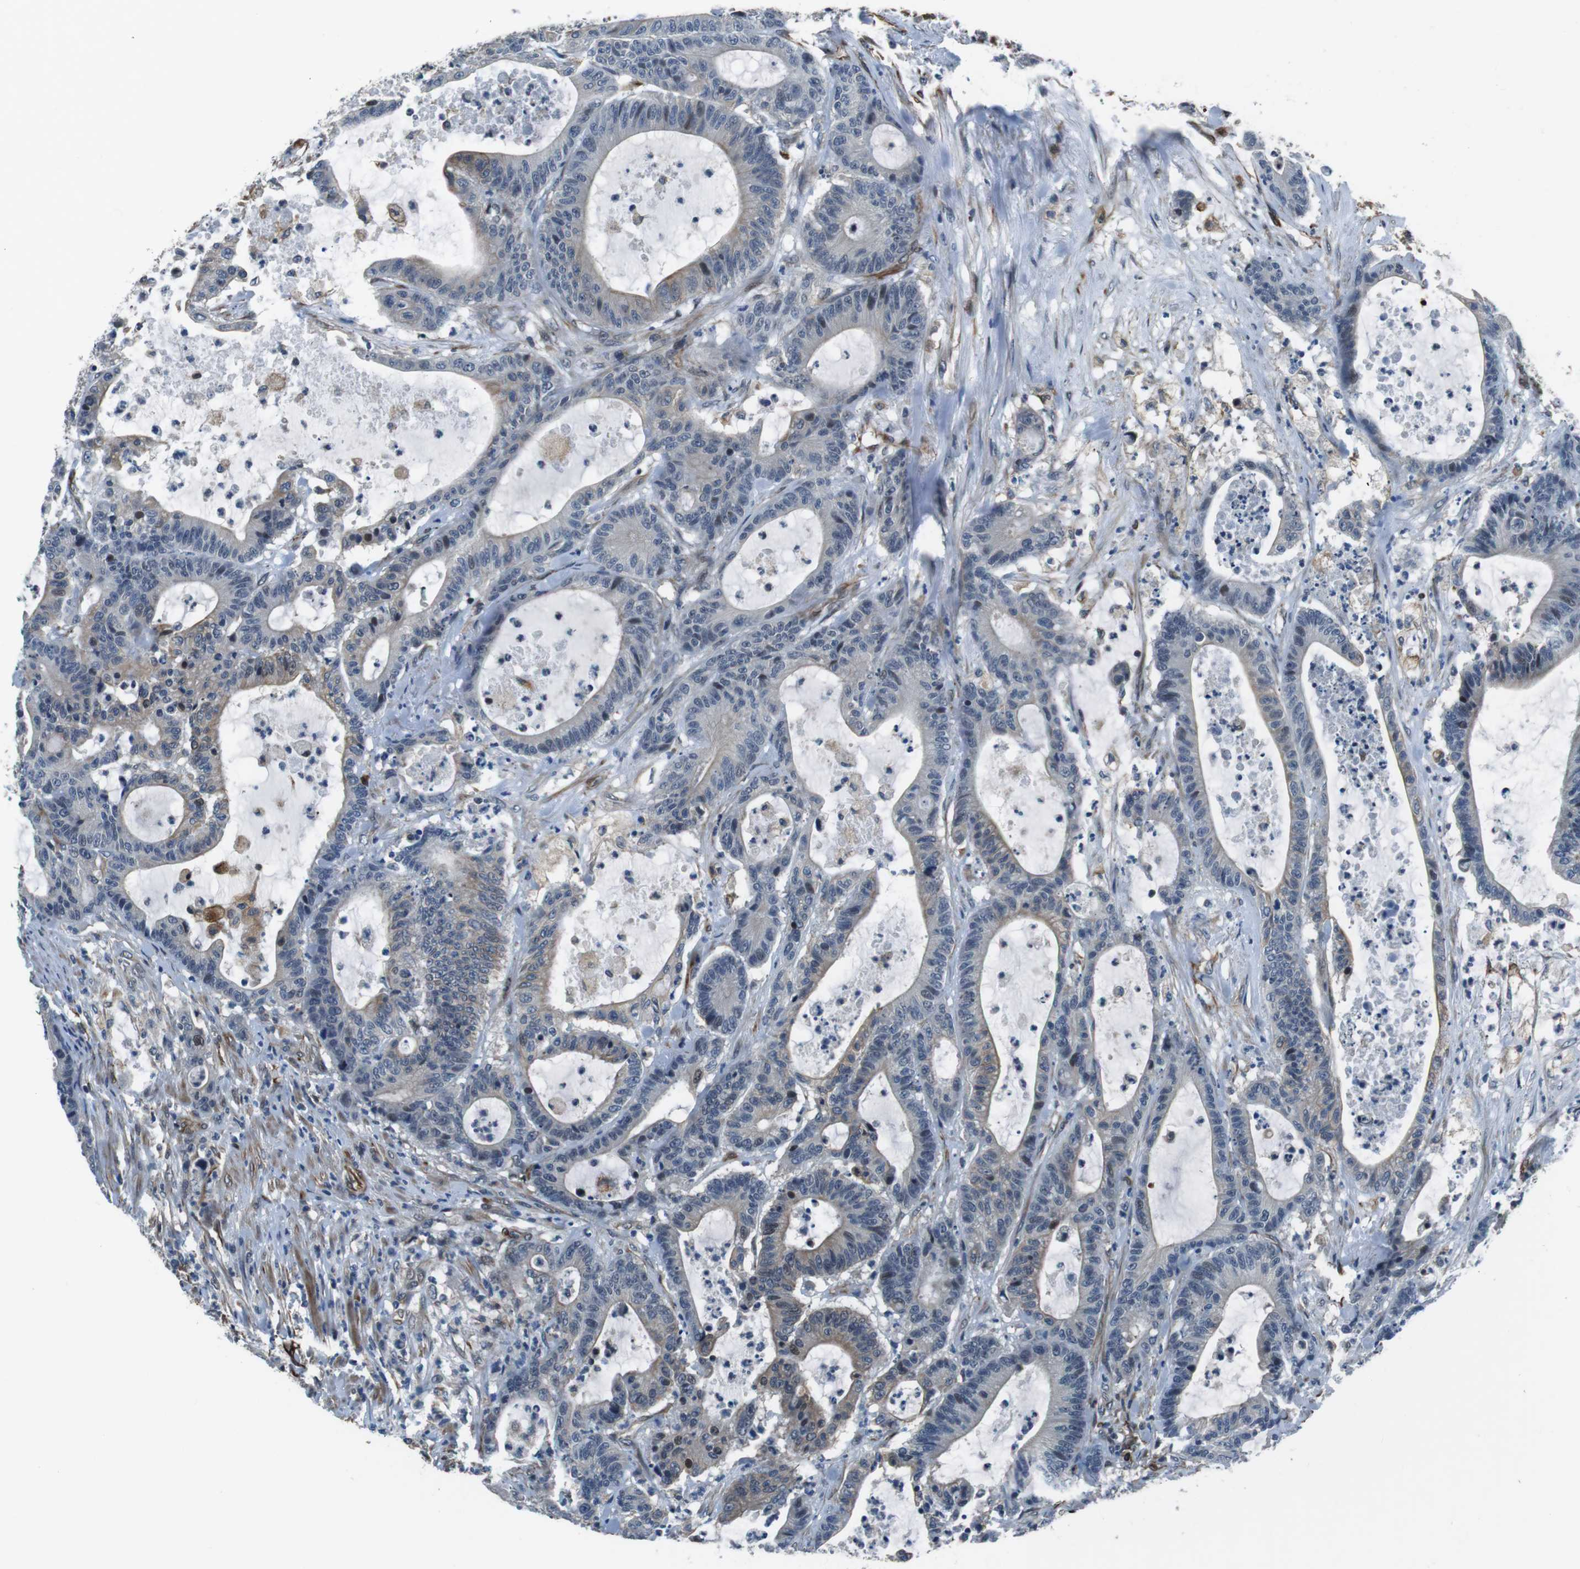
{"staining": {"intensity": "negative", "quantity": "none", "location": "none"}, "tissue": "colorectal cancer", "cell_type": "Tumor cells", "image_type": "cancer", "snomed": [{"axis": "morphology", "description": "Adenocarcinoma, NOS"}, {"axis": "topography", "description": "Colon"}], "caption": "DAB (3,3'-diaminobenzidine) immunohistochemical staining of colorectal adenocarcinoma shows no significant positivity in tumor cells. (Stains: DAB (3,3'-diaminobenzidine) immunohistochemistry (IHC) with hematoxylin counter stain, Microscopy: brightfield microscopy at high magnification).", "gene": "LRRC49", "patient": {"sex": "female", "age": 84}}